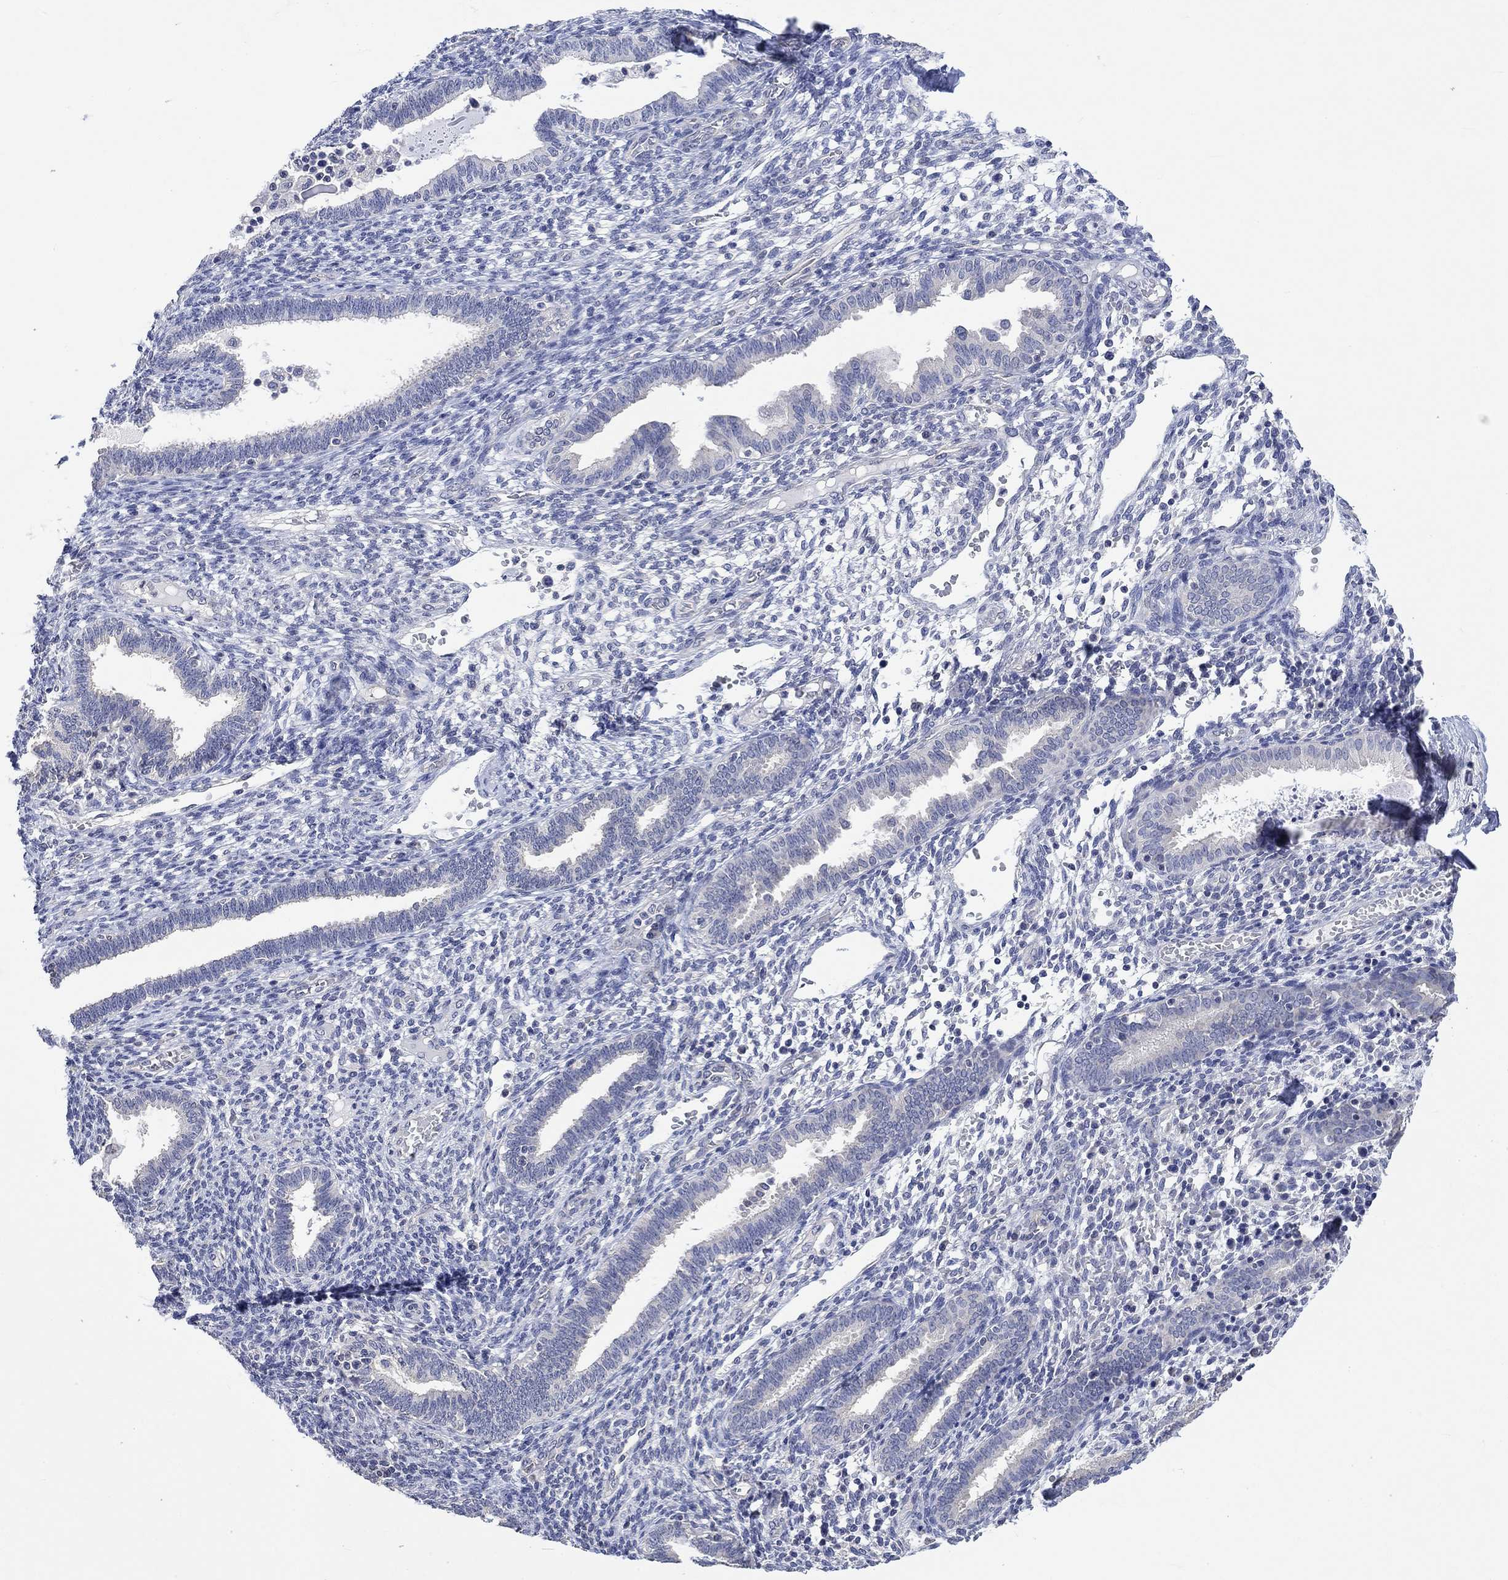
{"staining": {"intensity": "negative", "quantity": "none", "location": "none"}, "tissue": "endometrium", "cell_type": "Cells in endometrial stroma", "image_type": "normal", "snomed": [{"axis": "morphology", "description": "Normal tissue, NOS"}, {"axis": "topography", "description": "Endometrium"}], "caption": "Cells in endometrial stroma are negative for brown protein staining in unremarkable endometrium. (DAB (3,3'-diaminobenzidine) immunohistochemistry with hematoxylin counter stain).", "gene": "AGRP", "patient": {"sex": "female", "age": 42}}